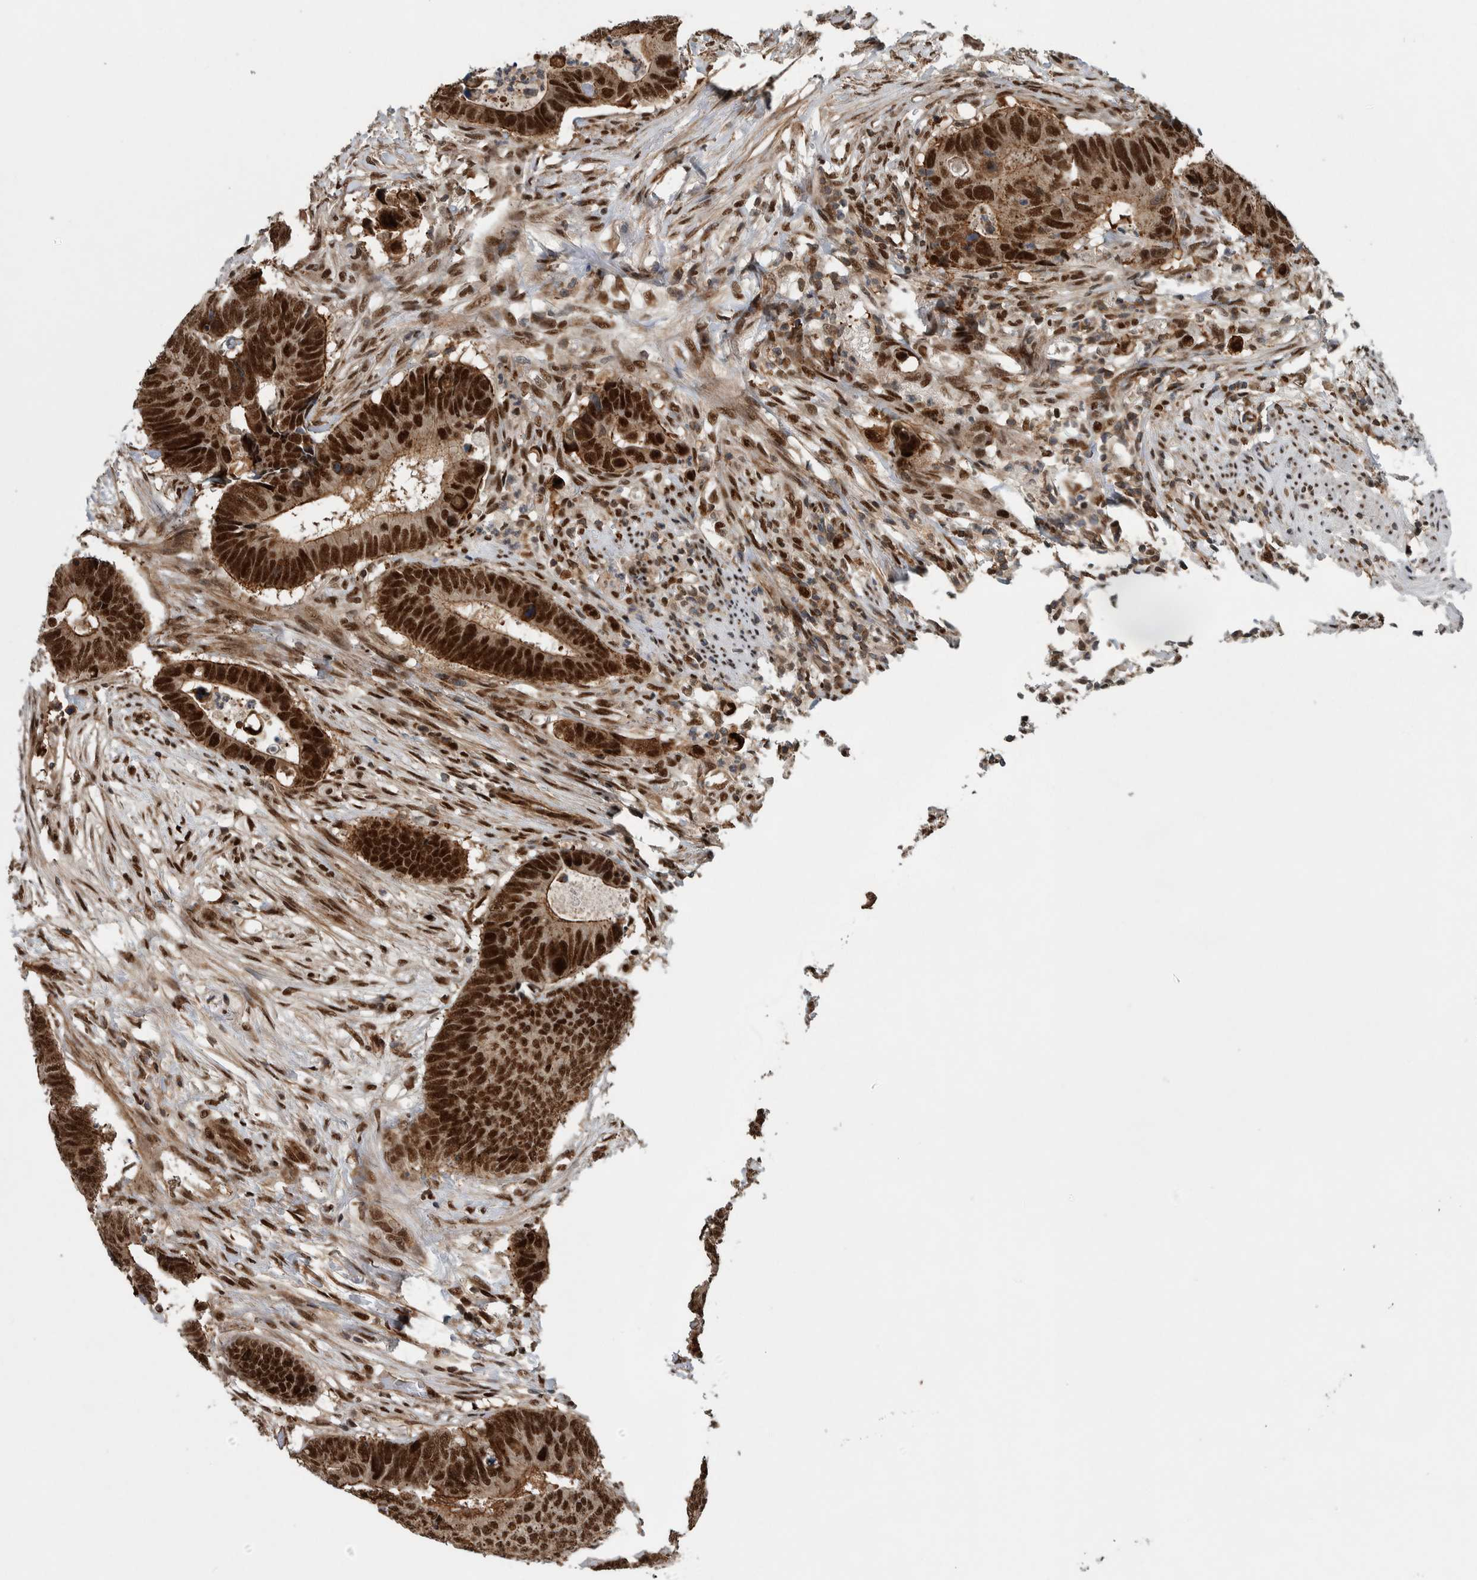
{"staining": {"intensity": "strong", "quantity": ">75%", "location": "cytoplasmic/membranous,nuclear"}, "tissue": "colorectal cancer", "cell_type": "Tumor cells", "image_type": "cancer", "snomed": [{"axis": "morphology", "description": "Adenocarcinoma, NOS"}, {"axis": "topography", "description": "Colon"}], "caption": "High-magnification brightfield microscopy of adenocarcinoma (colorectal) stained with DAB (brown) and counterstained with hematoxylin (blue). tumor cells exhibit strong cytoplasmic/membranous and nuclear positivity is appreciated in about>75% of cells. (DAB IHC, brown staining for protein, blue staining for nuclei).", "gene": "FAM135B", "patient": {"sex": "male", "age": 56}}